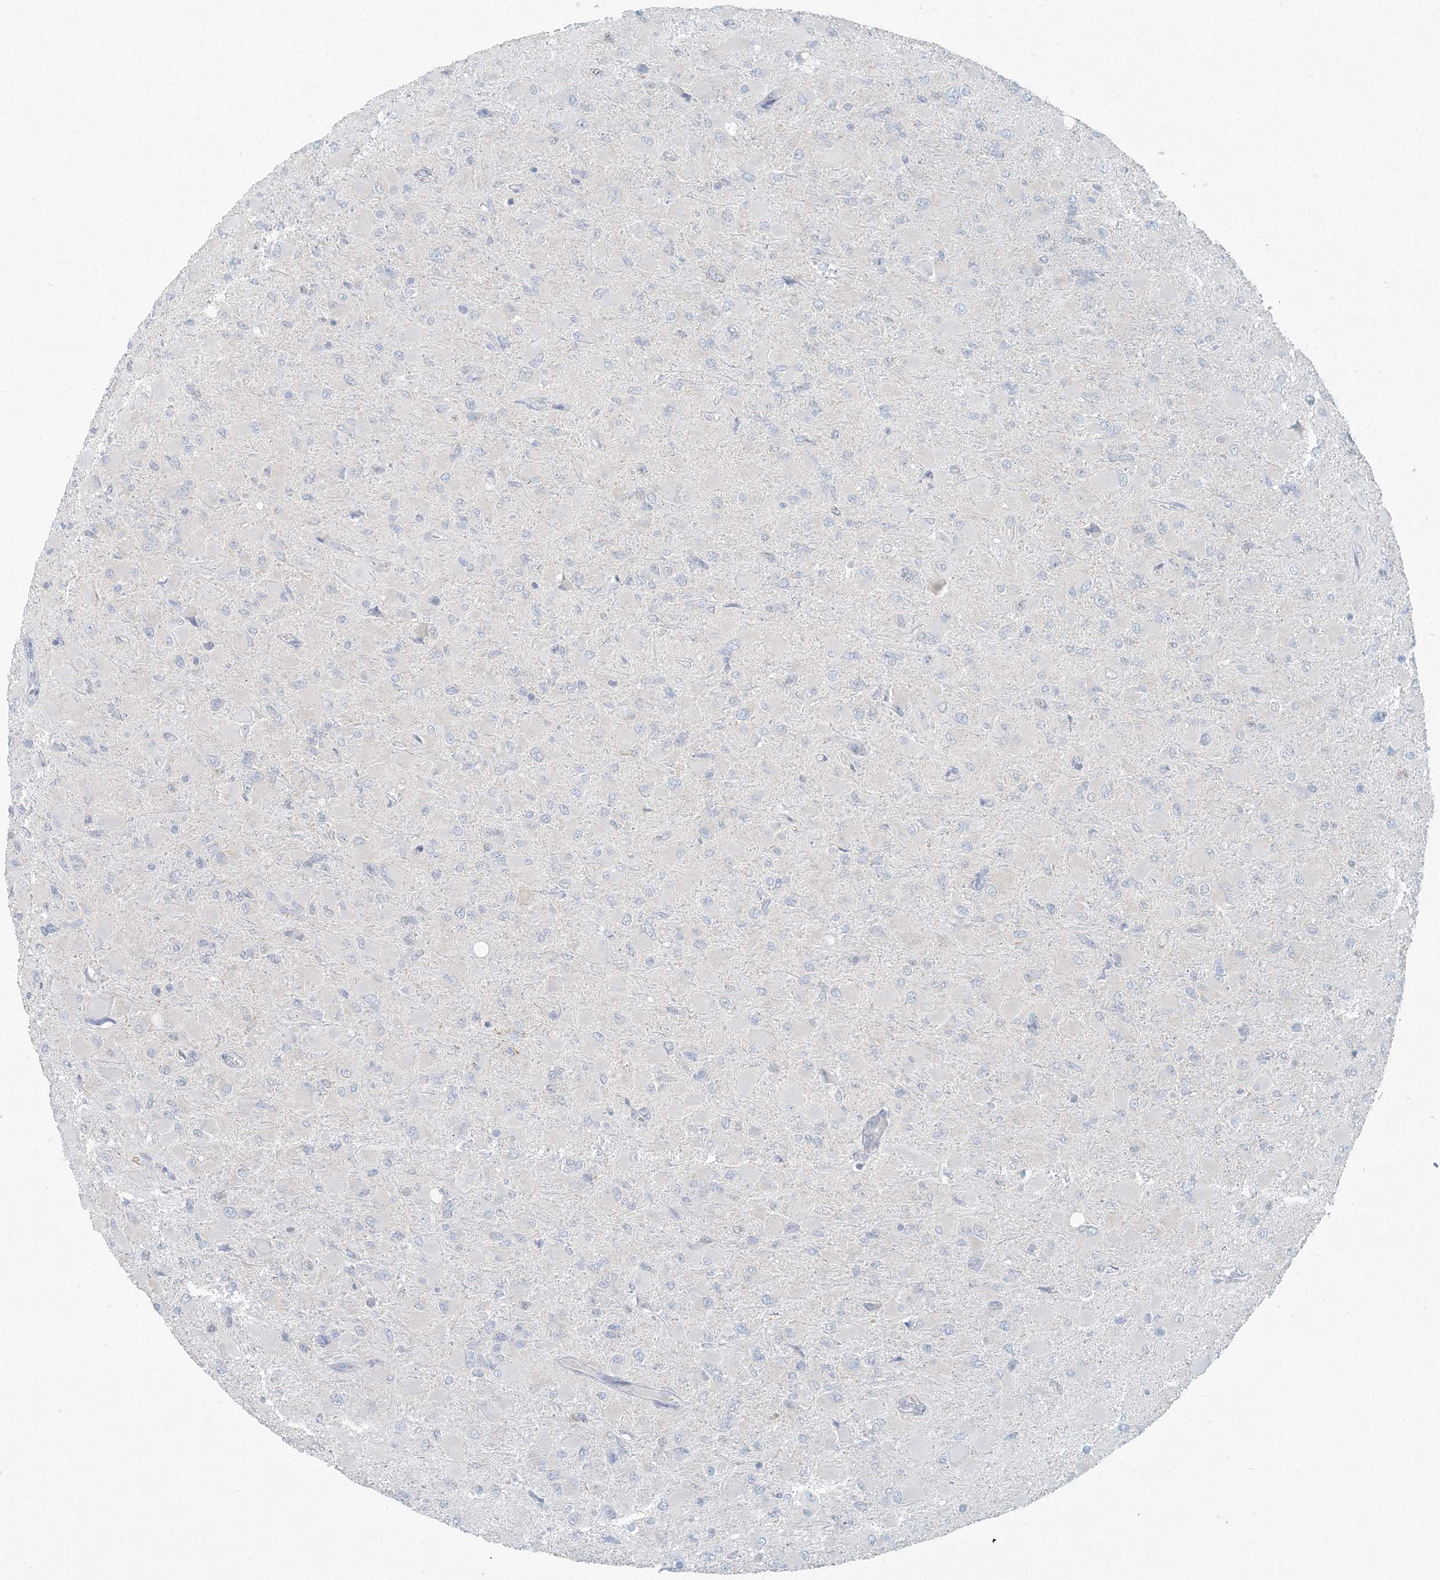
{"staining": {"intensity": "negative", "quantity": "none", "location": "none"}, "tissue": "glioma", "cell_type": "Tumor cells", "image_type": "cancer", "snomed": [{"axis": "morphology", "description": "Glioma, malignant, High grade"}, {"axis": "topography", "description": "Cerebral cortex"}], "caption": "Immunohistochemistry histopathology image of neoplastic tissue: human glioma stained with DAB shows no significant protein expression in tumor cells. (DAB (3,3'-diaminobenzidine) immunohistochemistry, high magnification).", "gene": "HACL1", "patient": {"sex": "female", "age": 36}}